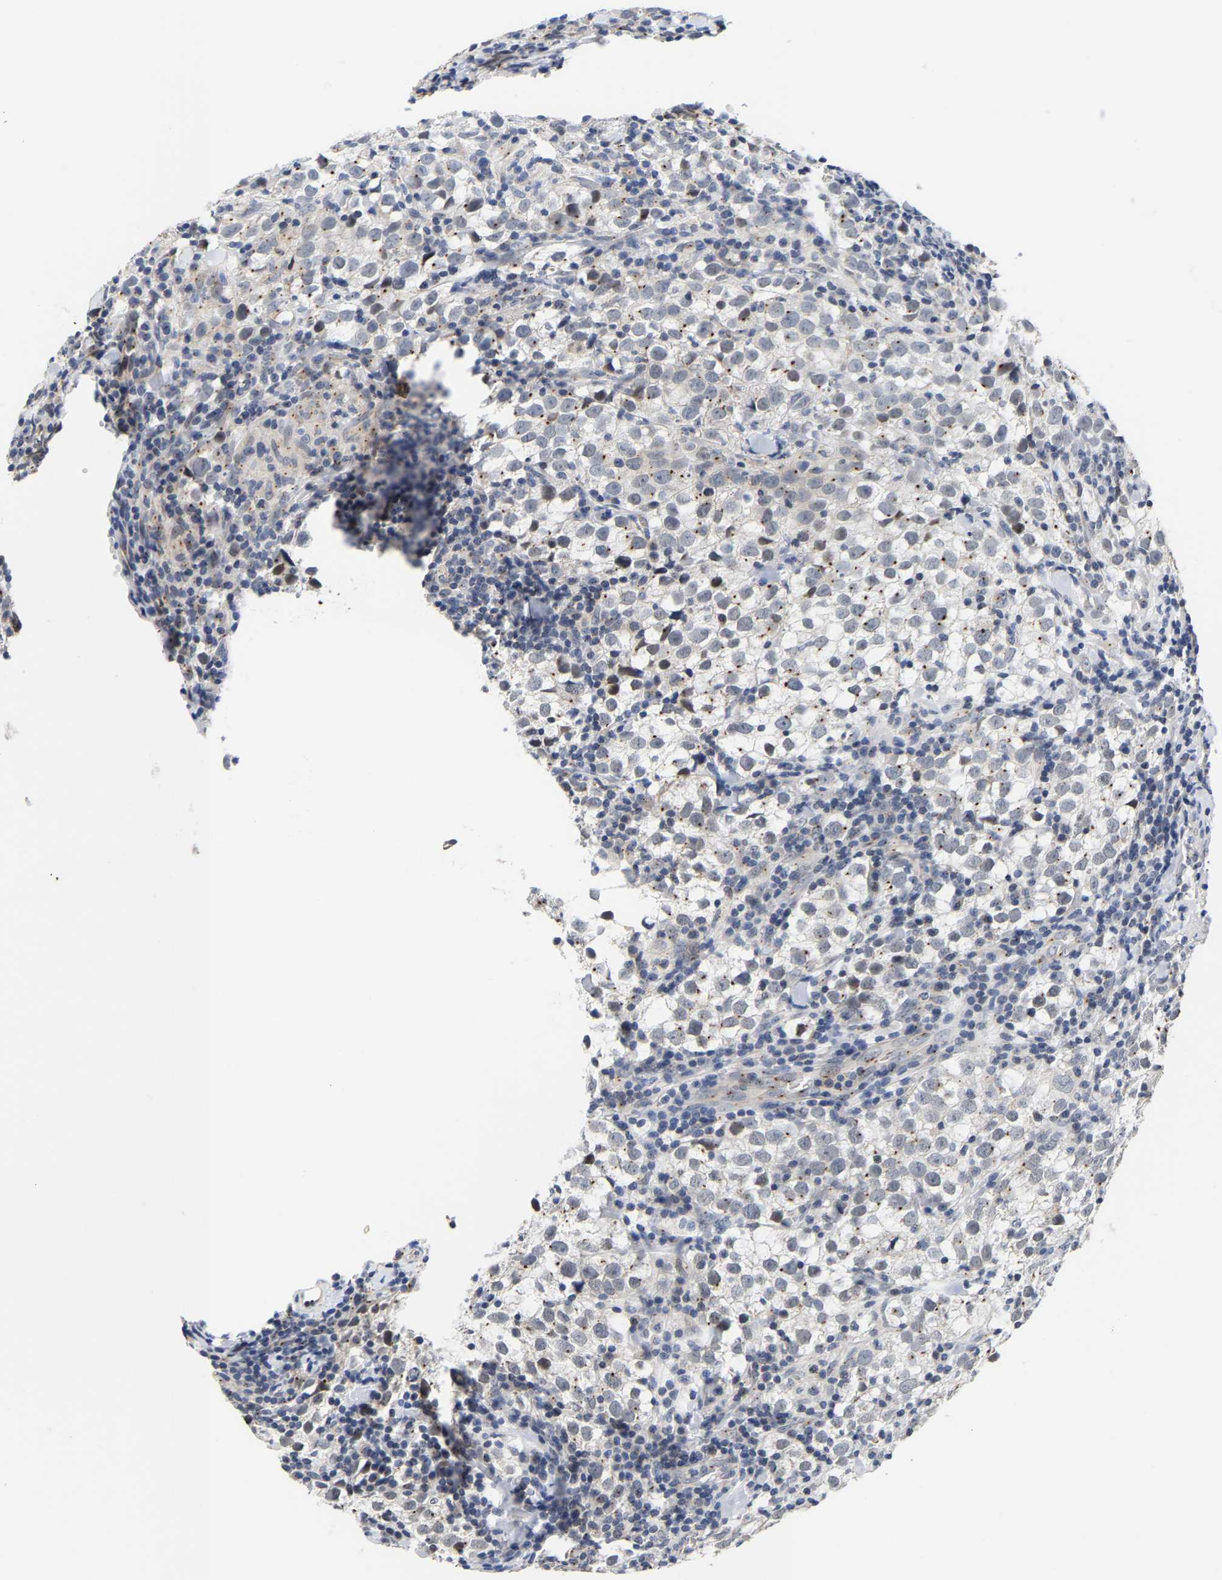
{"staining": {"intensity": "moderate", "quantity": "25%-75%", "location": "cytoplasmic/membranous"}, "tissue": "testis cancer", "cell_type": "Tumor cells", "image_type": "cancer", "snomed": [{"axis": "morphology", "description": "Seminoma, NOS"}, {"axis": "morphology", "description": "Carcinoma, Embryonal, NOS"}, {"axis": "topography", "description": "Testis"}], "caption": "A high-resolution histopathology image shows IHC staining of testis cancer (seminoma), which demonstrates moderate cytoplasmic/membranous staining in about 25%-75% of tumor cells.", "gene": "PCNT", "patient": {"sex": "male", "age": 36}}